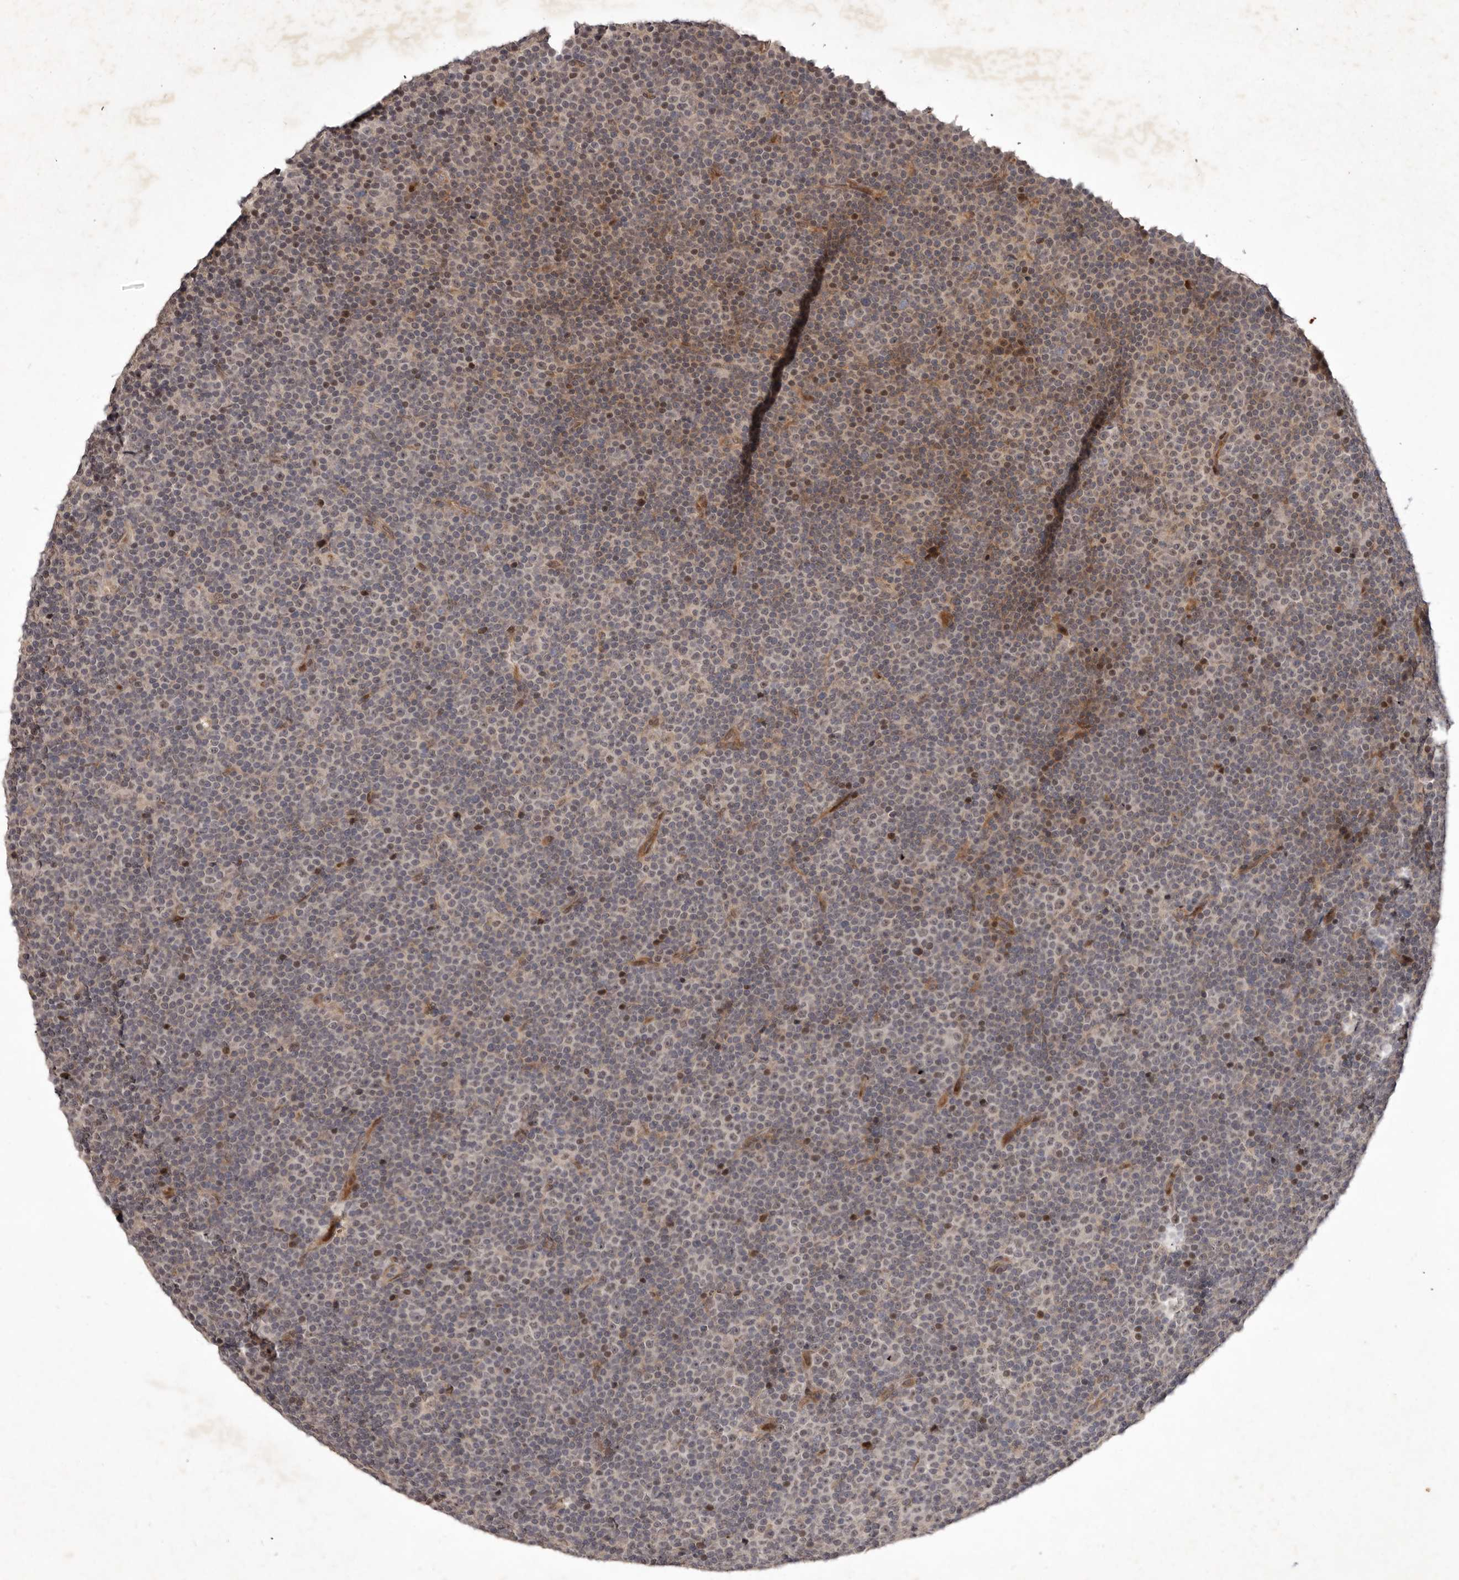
{"staining": {"intensity": "weak", "quantity": "25%-75%", "location": "cytoplasmic/membranous,nuclear"}, "tissue": "lymphoma", "cell_type": "Tumor cells", "image_type": "cancer", "snomed": [{"axis": "morphology", "description": "Malignant lymphoma, non-Hodgkin's type, Low grade"}, {"axis": "topography", "description": "Lymph node"}], "caption": "DAB (3,3'-diaminobenzidine) immunohistochemical staining of lymphoma reveals weak cytoplasmic/membranous and nuclear protein expression in about 25%-75% of tumor cells.", "gene": "ABL1", "patient": {"sex": "female", "age": 67}}